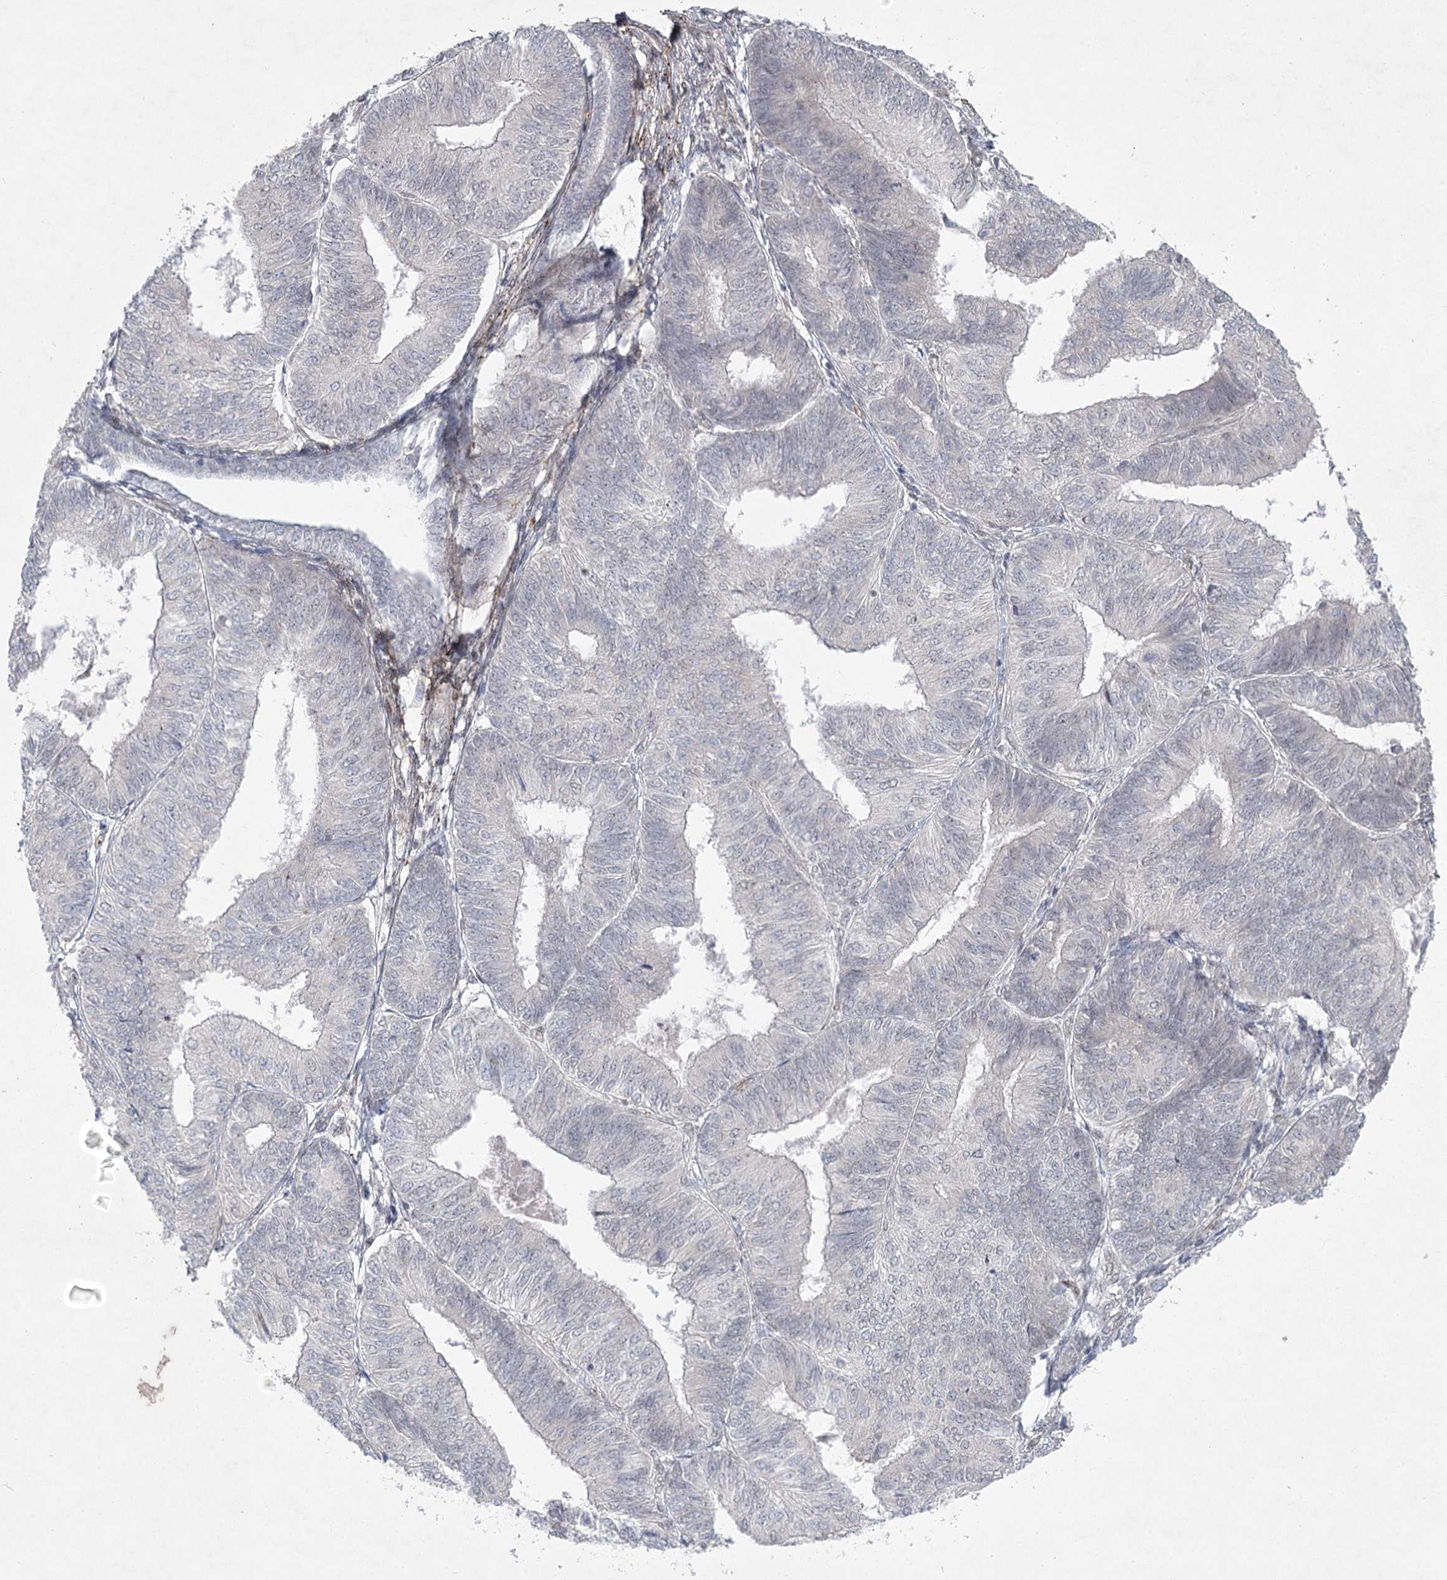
{"staining": {"intensity": "negative", "quantity": "none", "location": "none"}, "tissue": "endometrial cancer", "cell_type": "Tumor cells", "image_type": "cancer", "snomed": [{"axis": "morphology", "description": "Adenocarcinoma, NOS"}, {"axis": "topography", "description": "Endometrium"}], "caption": "The immunohistochemistry (IHC) image has no significant expression in tumor cells of endometrial adenocarcinoma tissue.", "gene": "AMTN", "patient": {"sex": "female", "age": 58}}